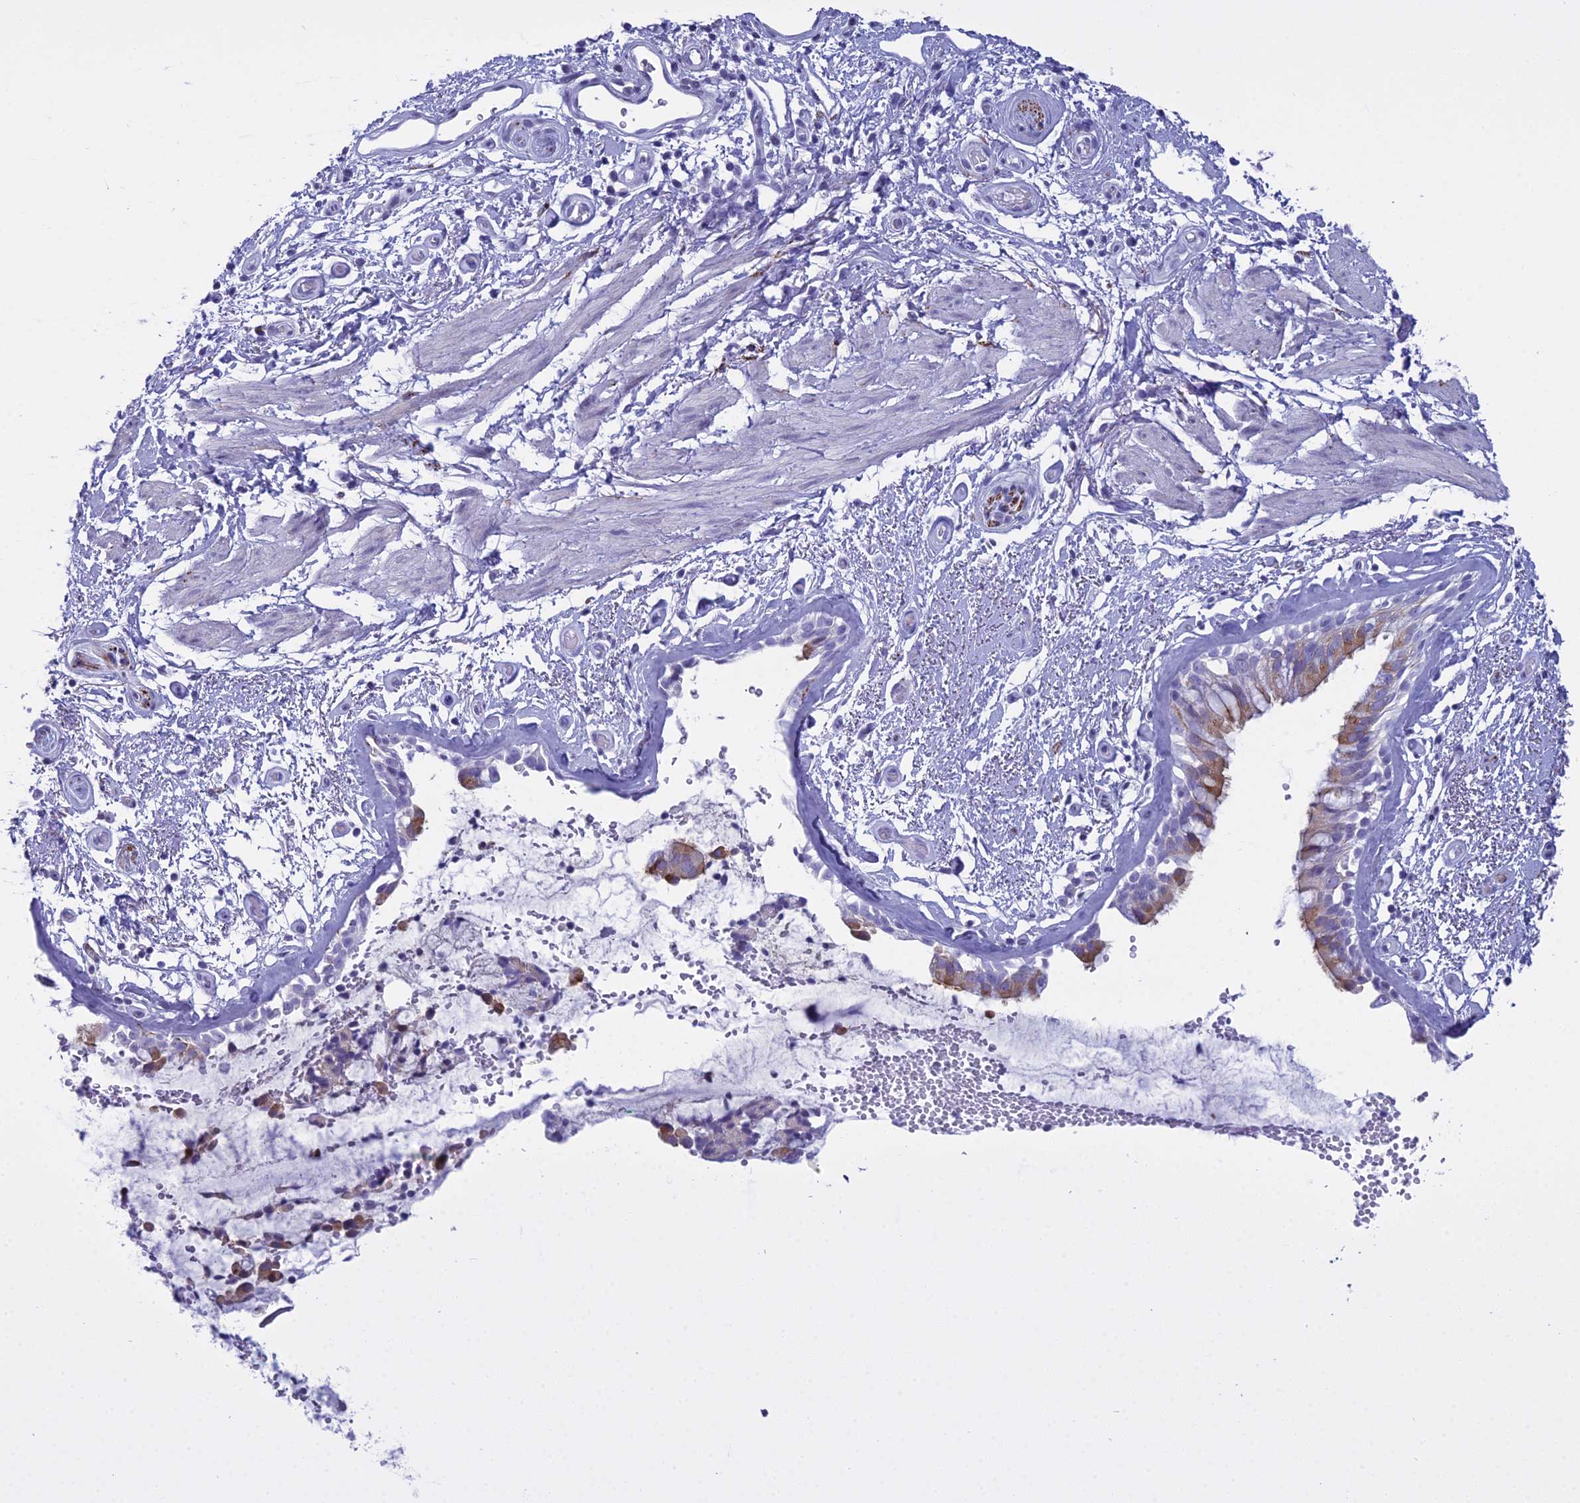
{"staining": {"intensity": "moderate", "quantity": "25%-75%", "location": "cytoplasmic/membranous"}, "tissue": "bronchus", "cell_type": "Respiratory epithelial cells", "image_type": "normal", "snomed": [{"axis": "morphology", "description": "Normal tissue, NOS"}, {"axis": "topography", "description": "Cartilage tissue"}, {"axis": "topography", "description": "Bronchus"}], "caption": "Unremarkable bronchus was stained to show a protein in brown. There is medium levels of moderate cytoplasmic/membranous expression in about 25%-75% of respiratory epithelial cells. (DAB = brown stain, brightfield microscopy at high magnification).", "gene": "MAP6", "patient": {"sex": "female", "age": 66}}